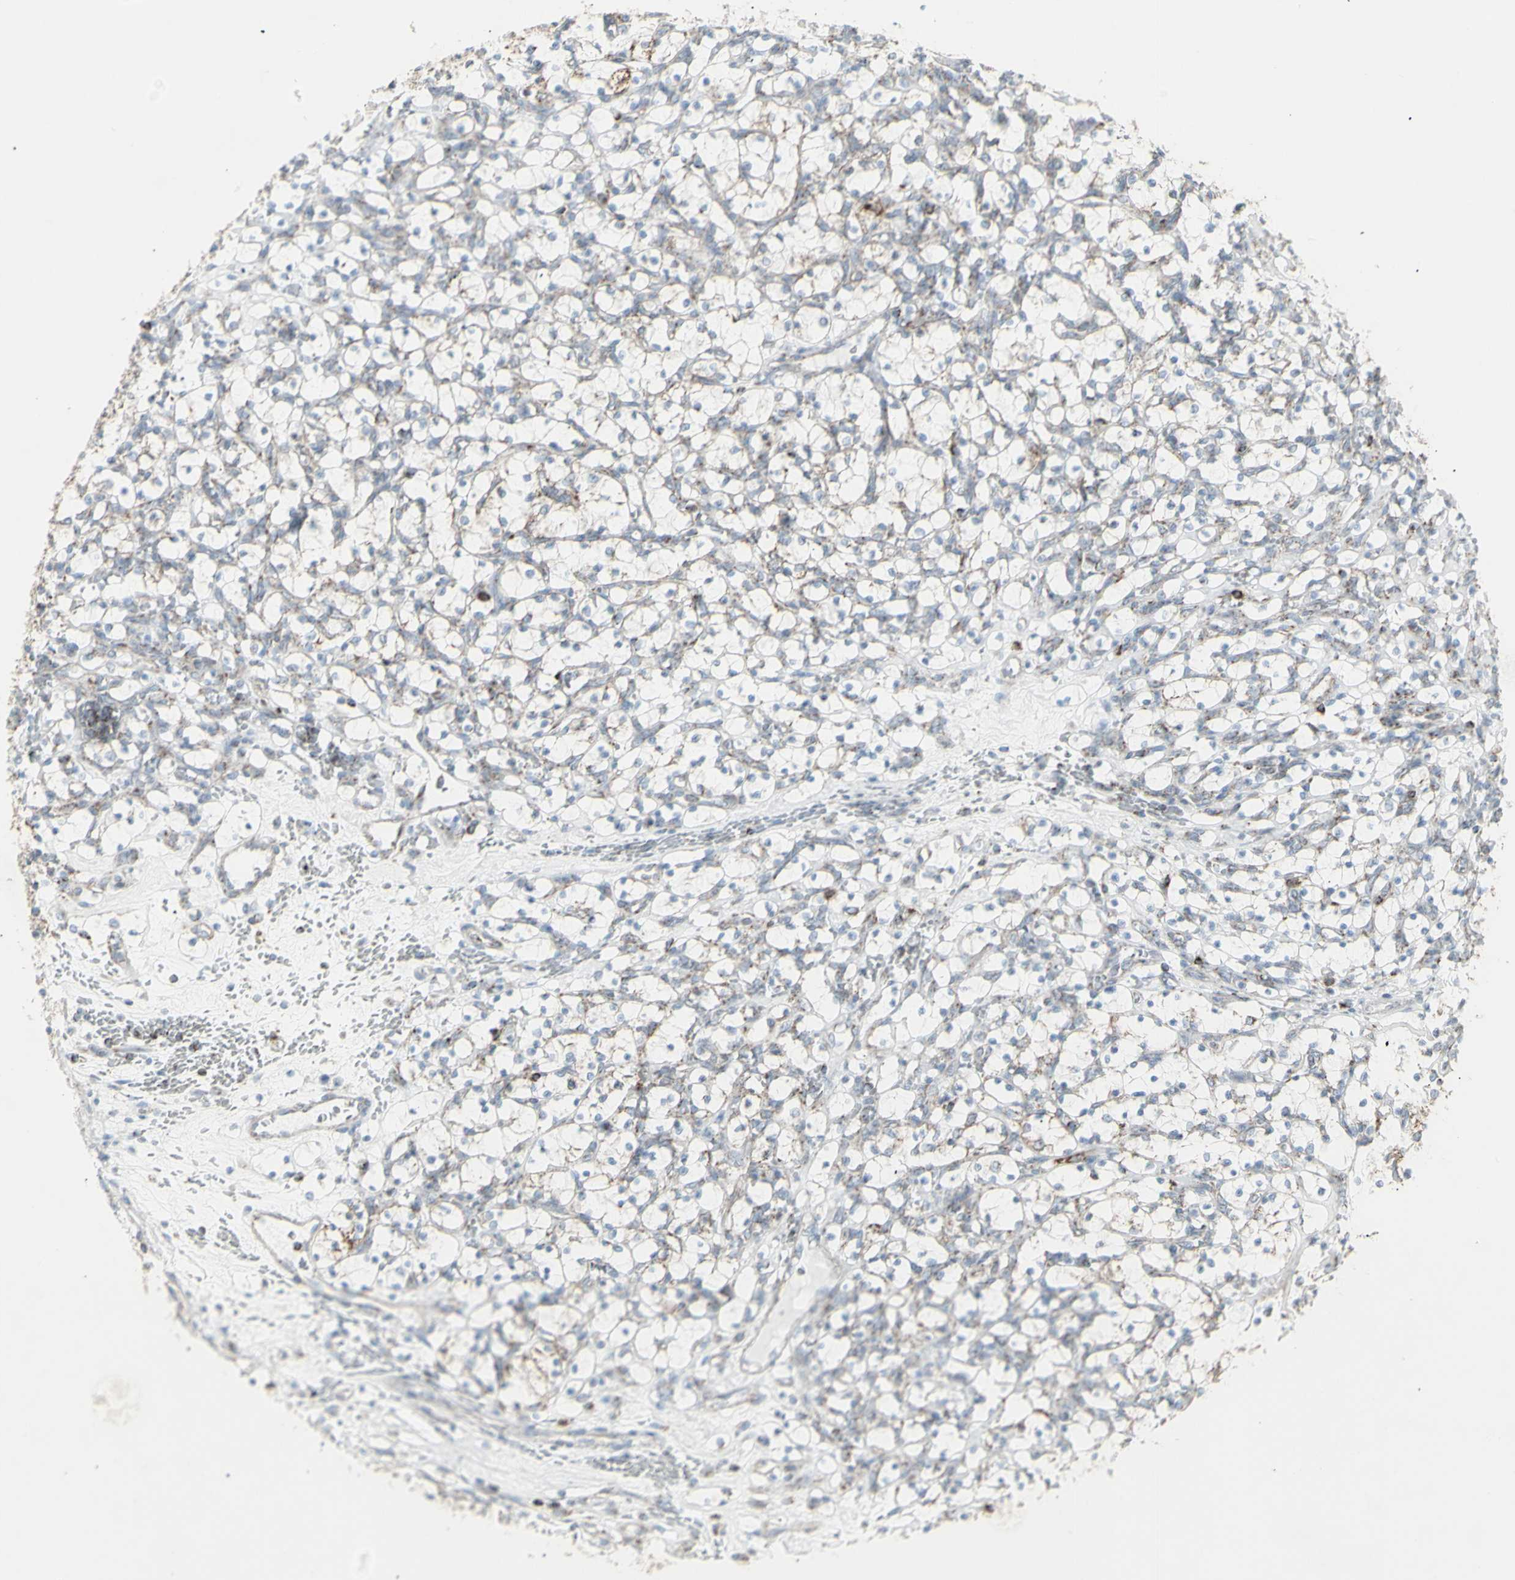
{"staining": {"intensity": "weak", "quantity": "<25%", "location": "cytoplasmic/membranous"}, "tissue": "renal cancer", "cell_type": "Tumor cells", "image_type": "cancer", "snomed": [{"axis": "morphology", "description": "Adenocarcinoma, NOS"}, {"axis": "topography", "description": "Kidney"}], "caption": "Tumor cells are negative for brown protein staining in adenocarcinoma (renal).", "gene": "PLGRKT", "patient": {"sex": "female", "age": 69}}